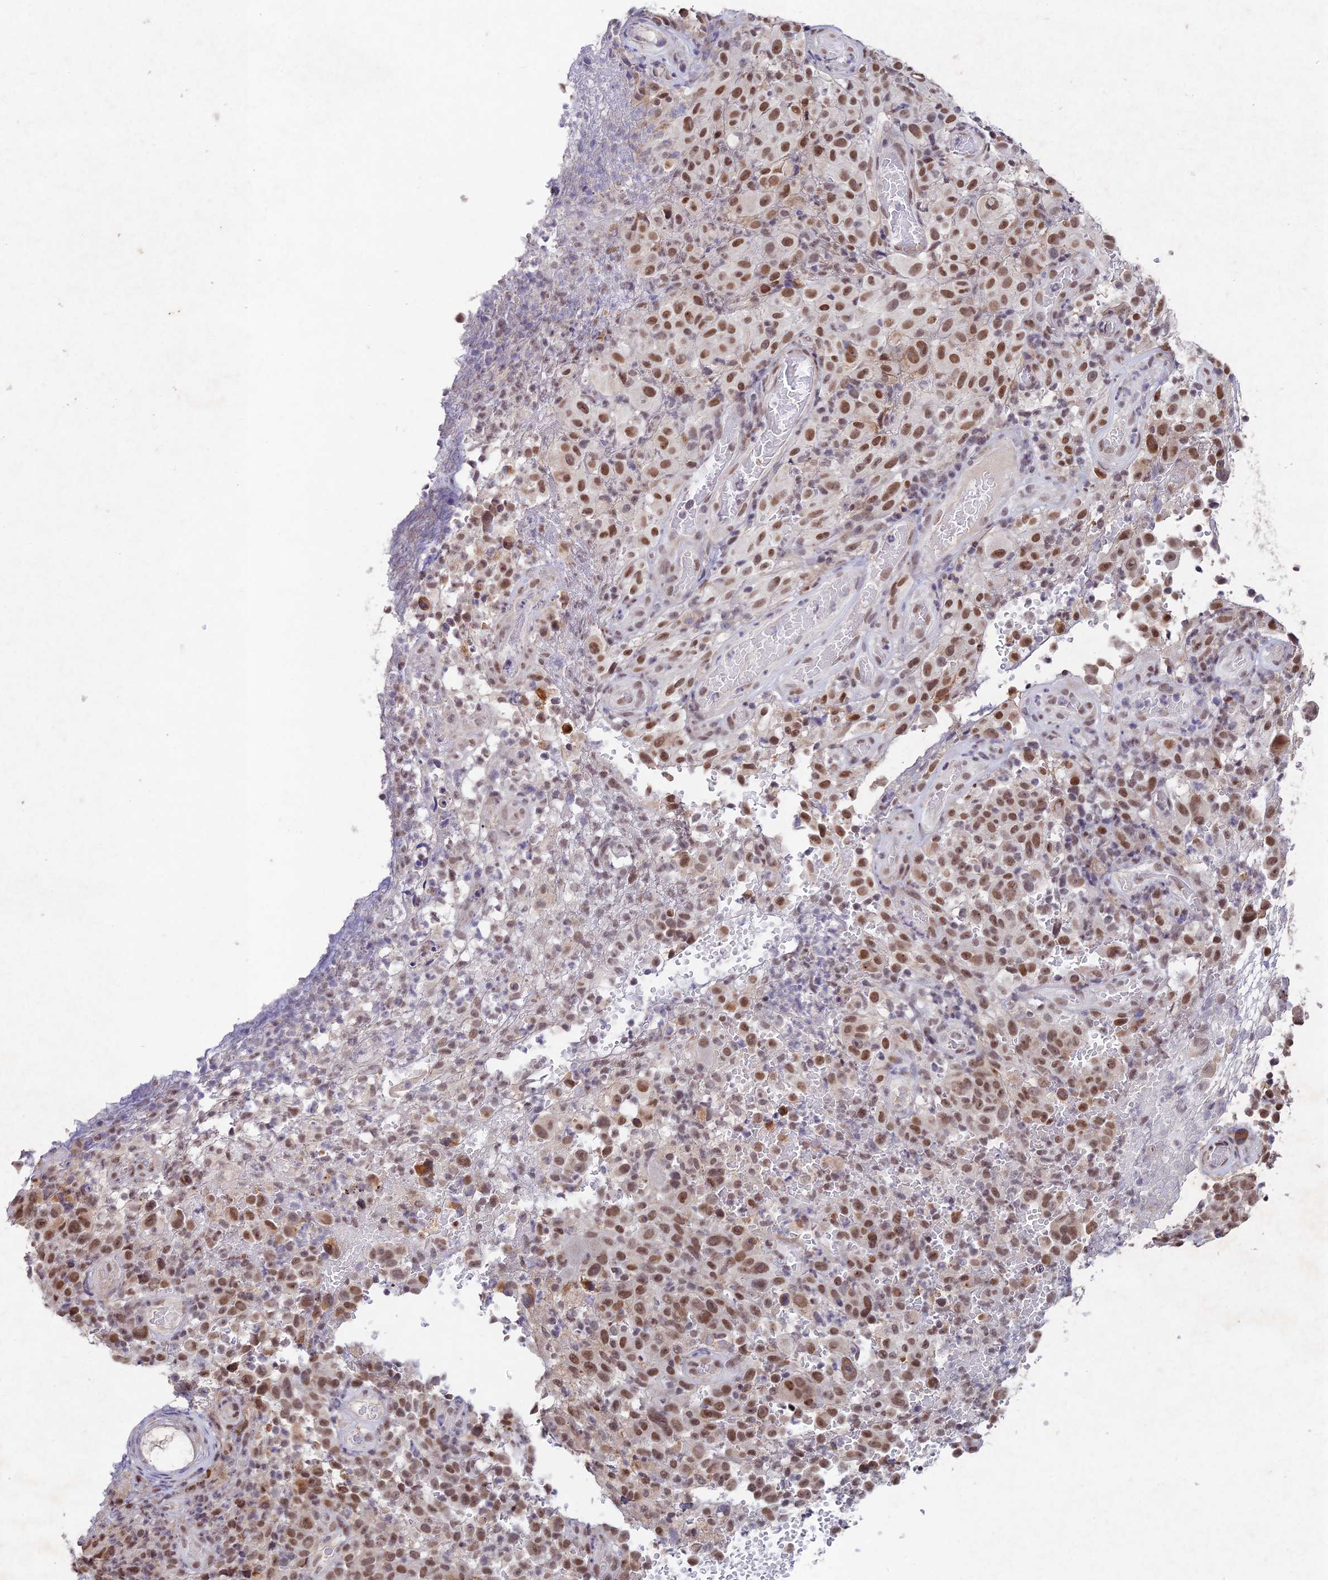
{"staining": {"intensity": "moderate", "quantity": ">75%", "location": "nuclear"}, "tissue": "melanoma", "cell_type": "Tumor cells", "image_type": "cancer", "snomed": [{"axis": "morphology", "description": "Malignant melanoma, NOS"}, {"axis": "topography", "description": "Skin"}], "caption": "Immunohistochemistry staining of malignant melanoma, which reveals medium levels of moderate nuclear staining in about >75% of tumor cells indicating moderate nuclear protein staining. The staining was performed using DAB (3,3'-diaminobenzidine) (brown) for protein detection and nuclei were counterstained in hematoxylin (blue).", "gene": "RAVER1", "patient": {"sex": "female", "age": 82}}